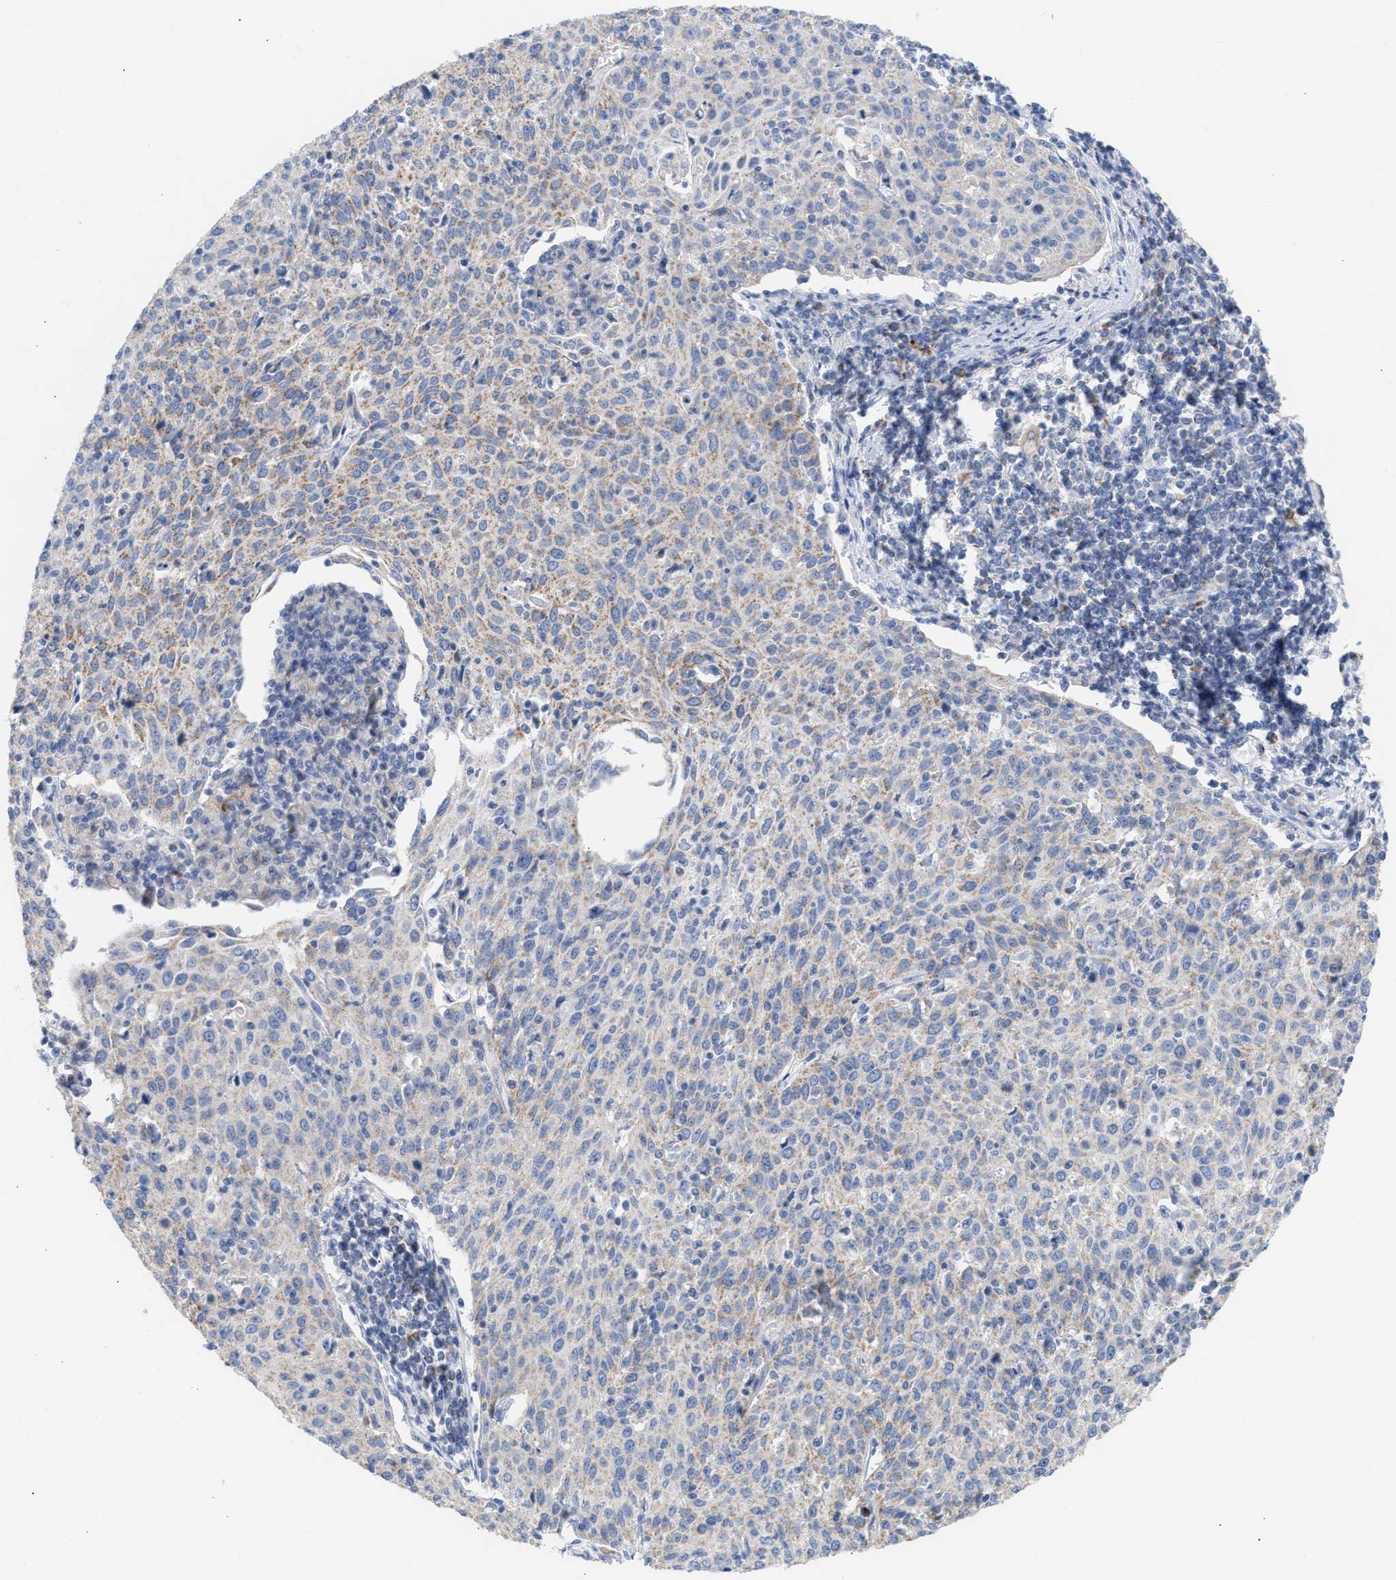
{"staining": {"intensity": "weak", "quantity": "<25%", "location": "cytoplasmic/membranous"}, "tissue": "cervical cancer", "cell_type": "Tumor cells", "image_type": "cancer", "snomed": [{"axis": "morphology", "description": "Squamous cell carcinoma, NOS"}, {"axis": "topography", "description": "Cervix"}], "caption": "The micrograph shows no staining of tumor cells in cervical squamous cell carcinoma.", "gene": "ACOT13", "patient": {"sex": "female", "age": 38}}